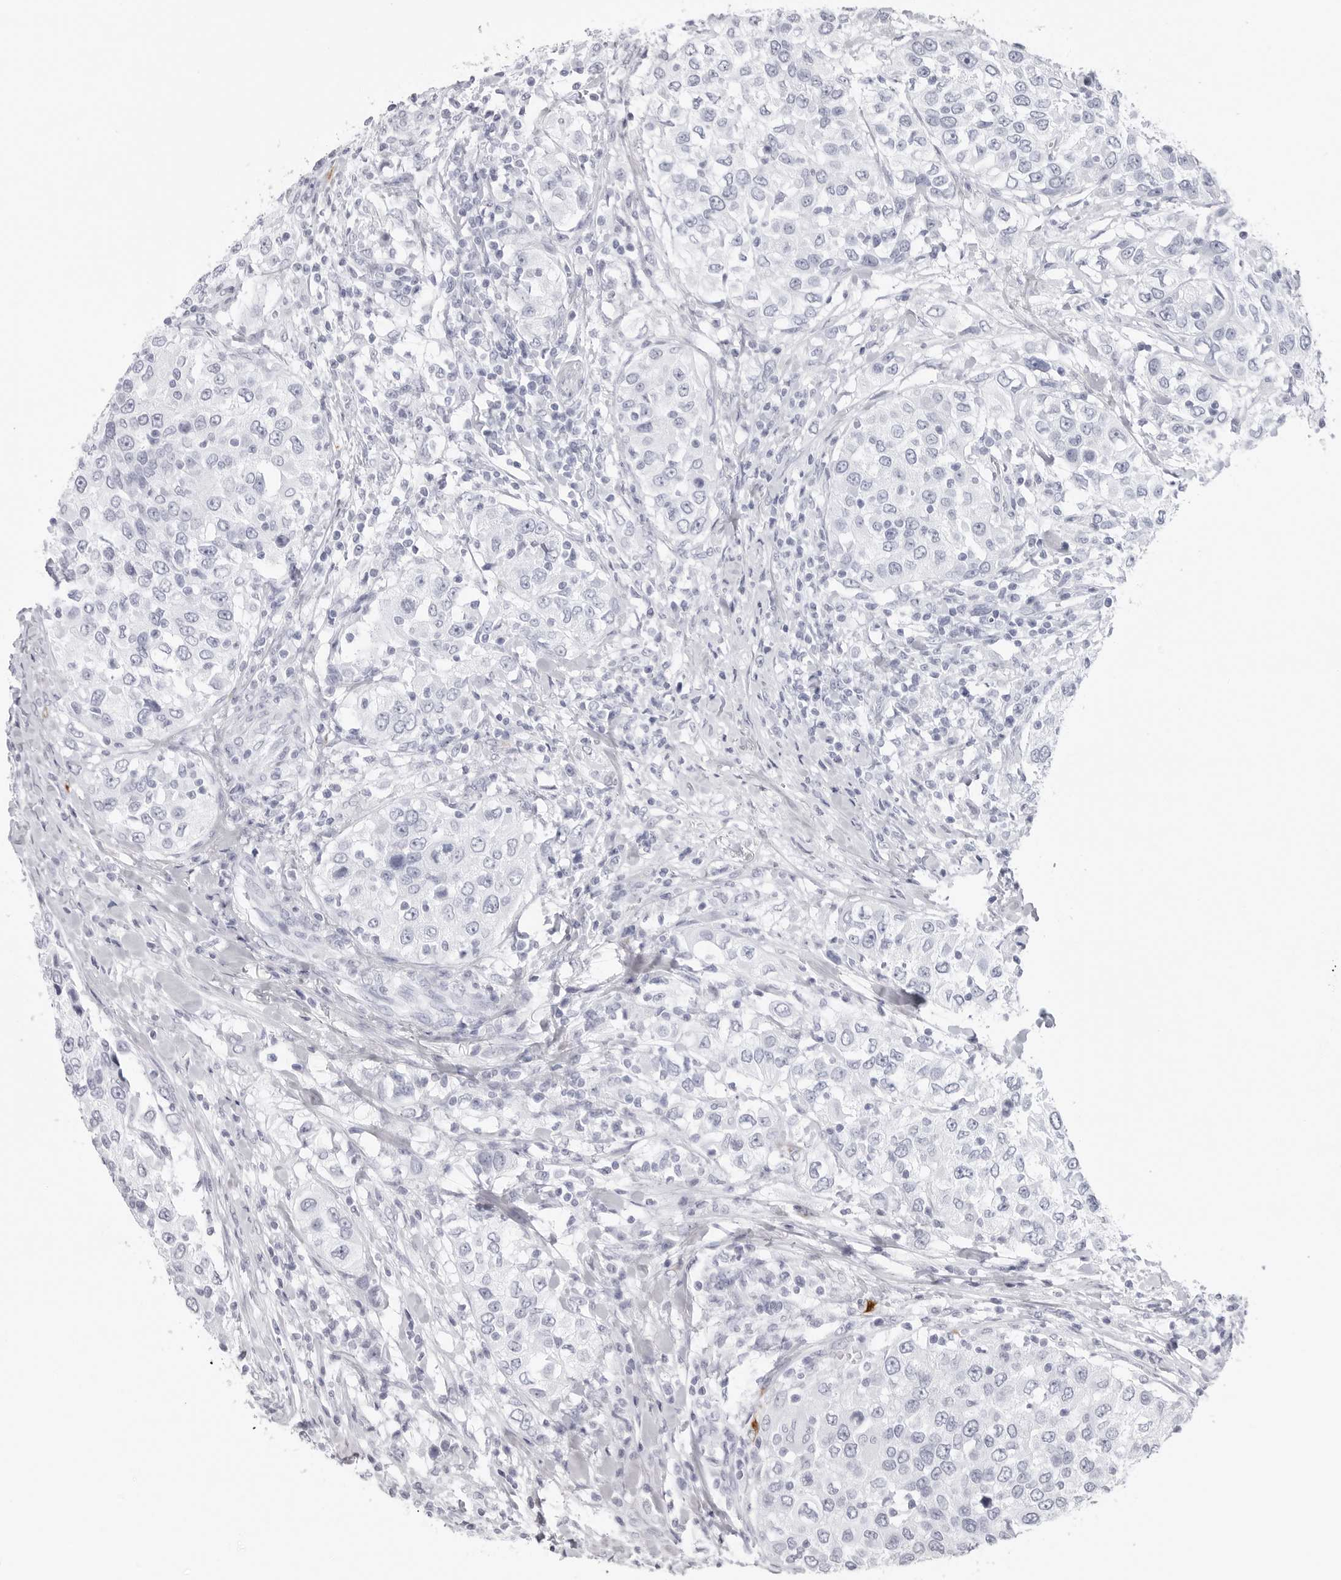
{"staining": {"intensity": "negative", "quantity": "none", "location": "none"}, "tissue": "urothelial cancer", "cell_type": "Tumor cells", "image_type": "cancer", "snomed": [{"axis": "morphology", "description": "Urothelial carcinoma, High grade"}, {"axis": "topography", "description": "Urinary bladder"}], "caption": "A high-resolution histopathology image shows IHC staining of high-grade urothelial carcinoma, which shows no significant positivity in tumor cells.", "gene": "CST2", "patient": {"sex": "female", "age": 80}}